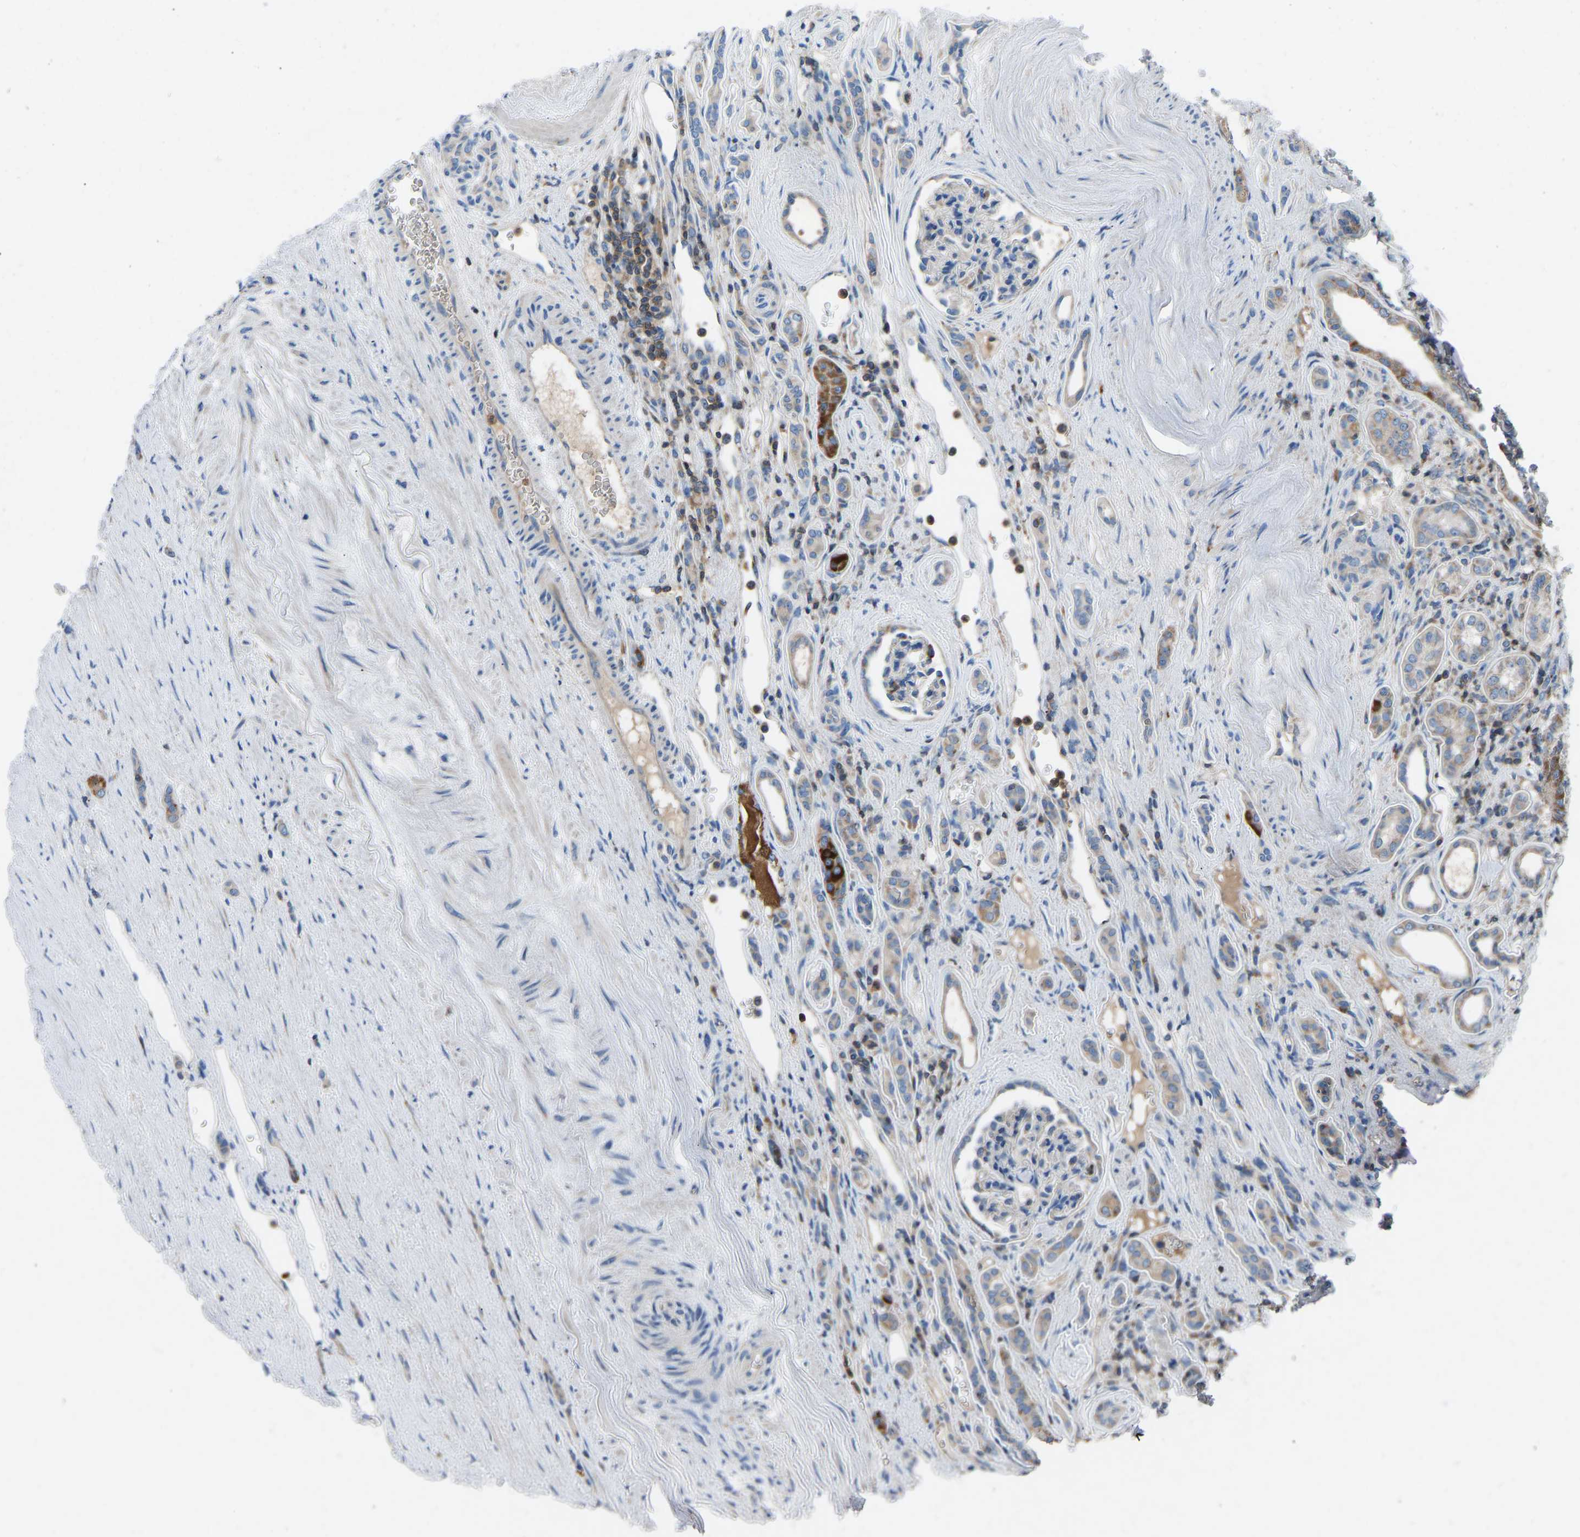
{"staining": {"intensity": "weak", "quantity": "<25%", "location": "cytoplasmic/membranous"}, "tissue": "renal cancer", "cell_type": "Tumor cells", "image_type": "cancer", "snomed": [{"axis": "morphology", "description": "Adenocarcinoma, NOS"}, {"axis": "topography", "description": "Kidney"}], "caption": "This is a histopathology image of immunohistochemistry (IHC) staining of adenocarcinoma (renal), which shows no staining in tumor cells.", "gene": "GRK6", "patient": {"sex": "female", "age": 69}}